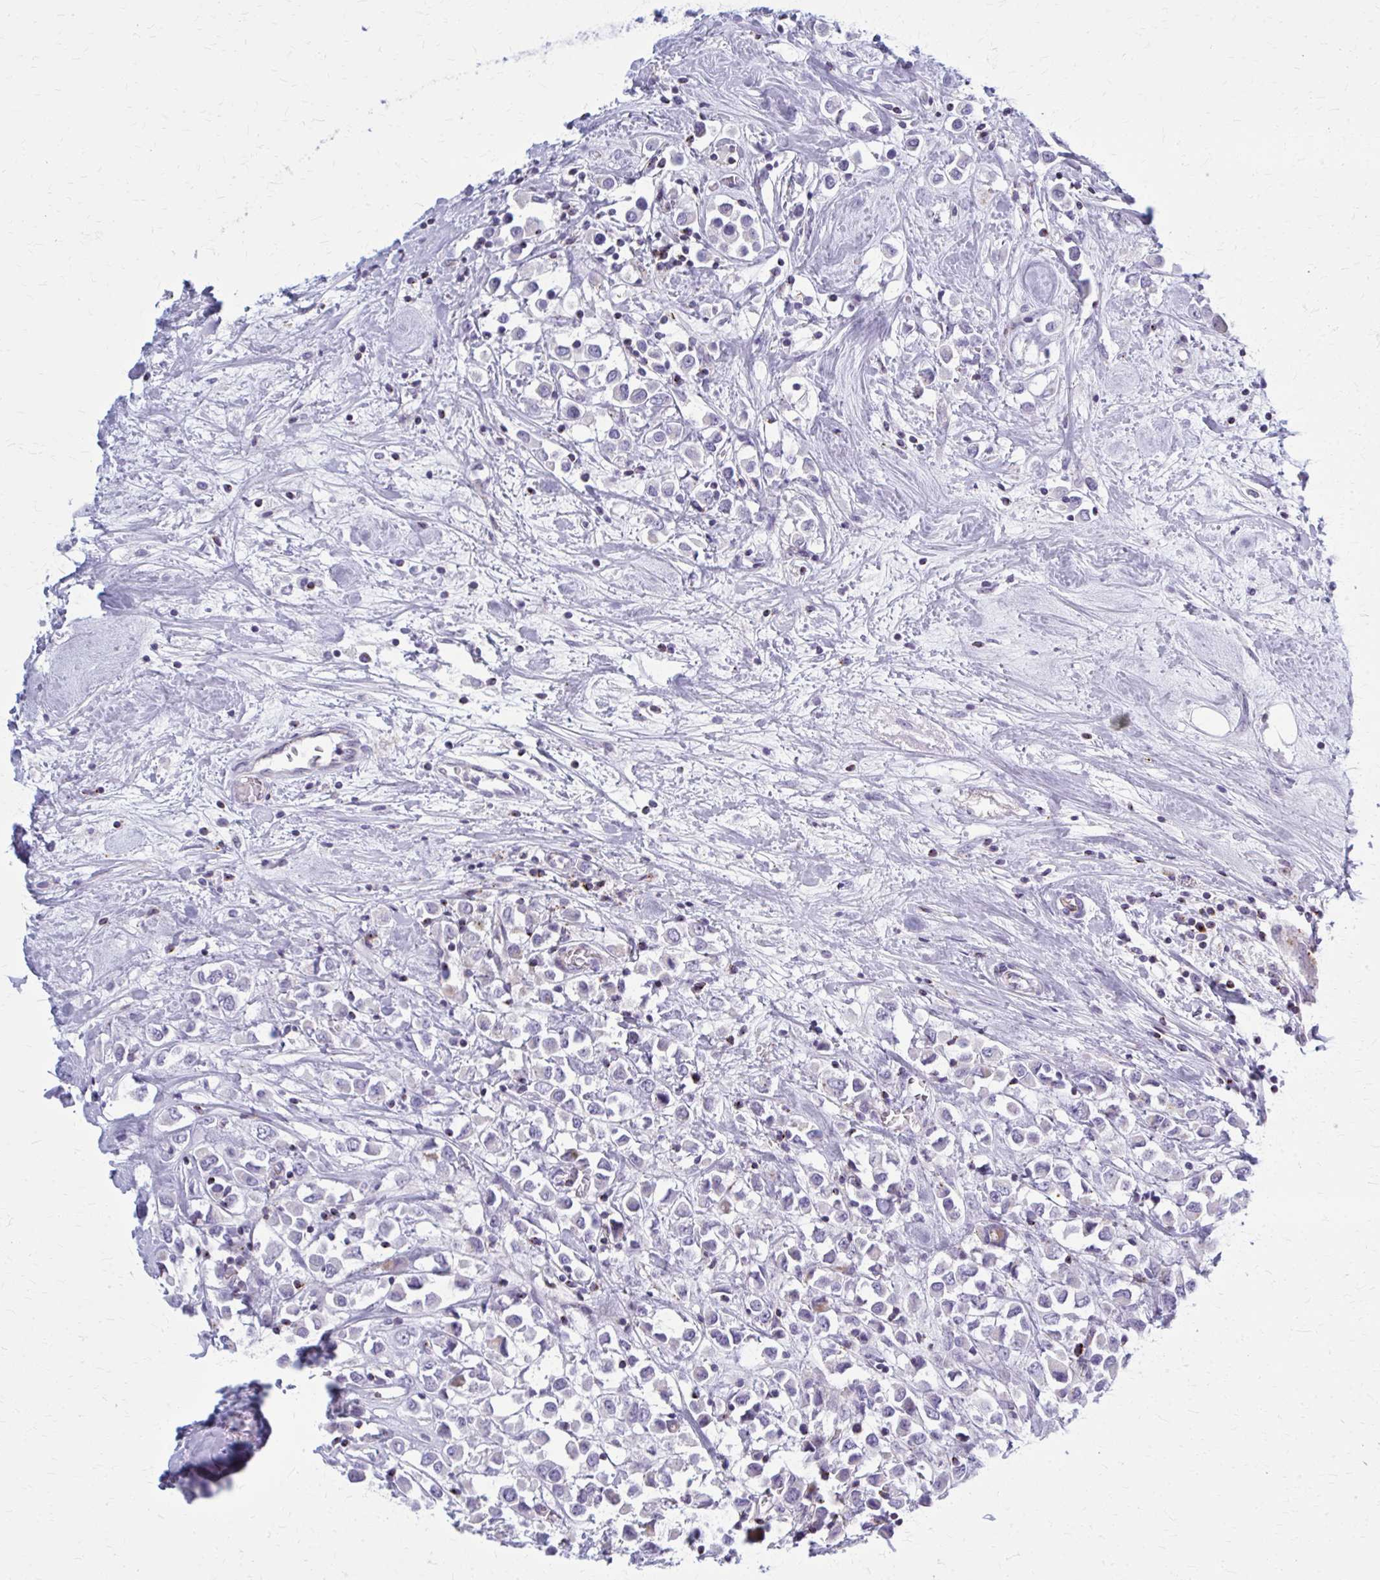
{"staining": {"intensity": "negative", "quantity": "none", "location": "none"}, "tissue": "breast cancer", "cell_type": "Tumor cells", "image_type": "cancer", "snomed": [{"axis": "morphology", "description": "Duct carcinoma"}, {"axis": "topography", "description": "Breast"}], "caption": "DAB (3,3'-diaminobenzidine) immunohistochemical staining of breast cancer exhibits no significant staining in tumor cells. (IHC, brightfield microscopy, high magnification).", "gene": "PEDS1", "patient": {"sex": "female", "age": 61}}